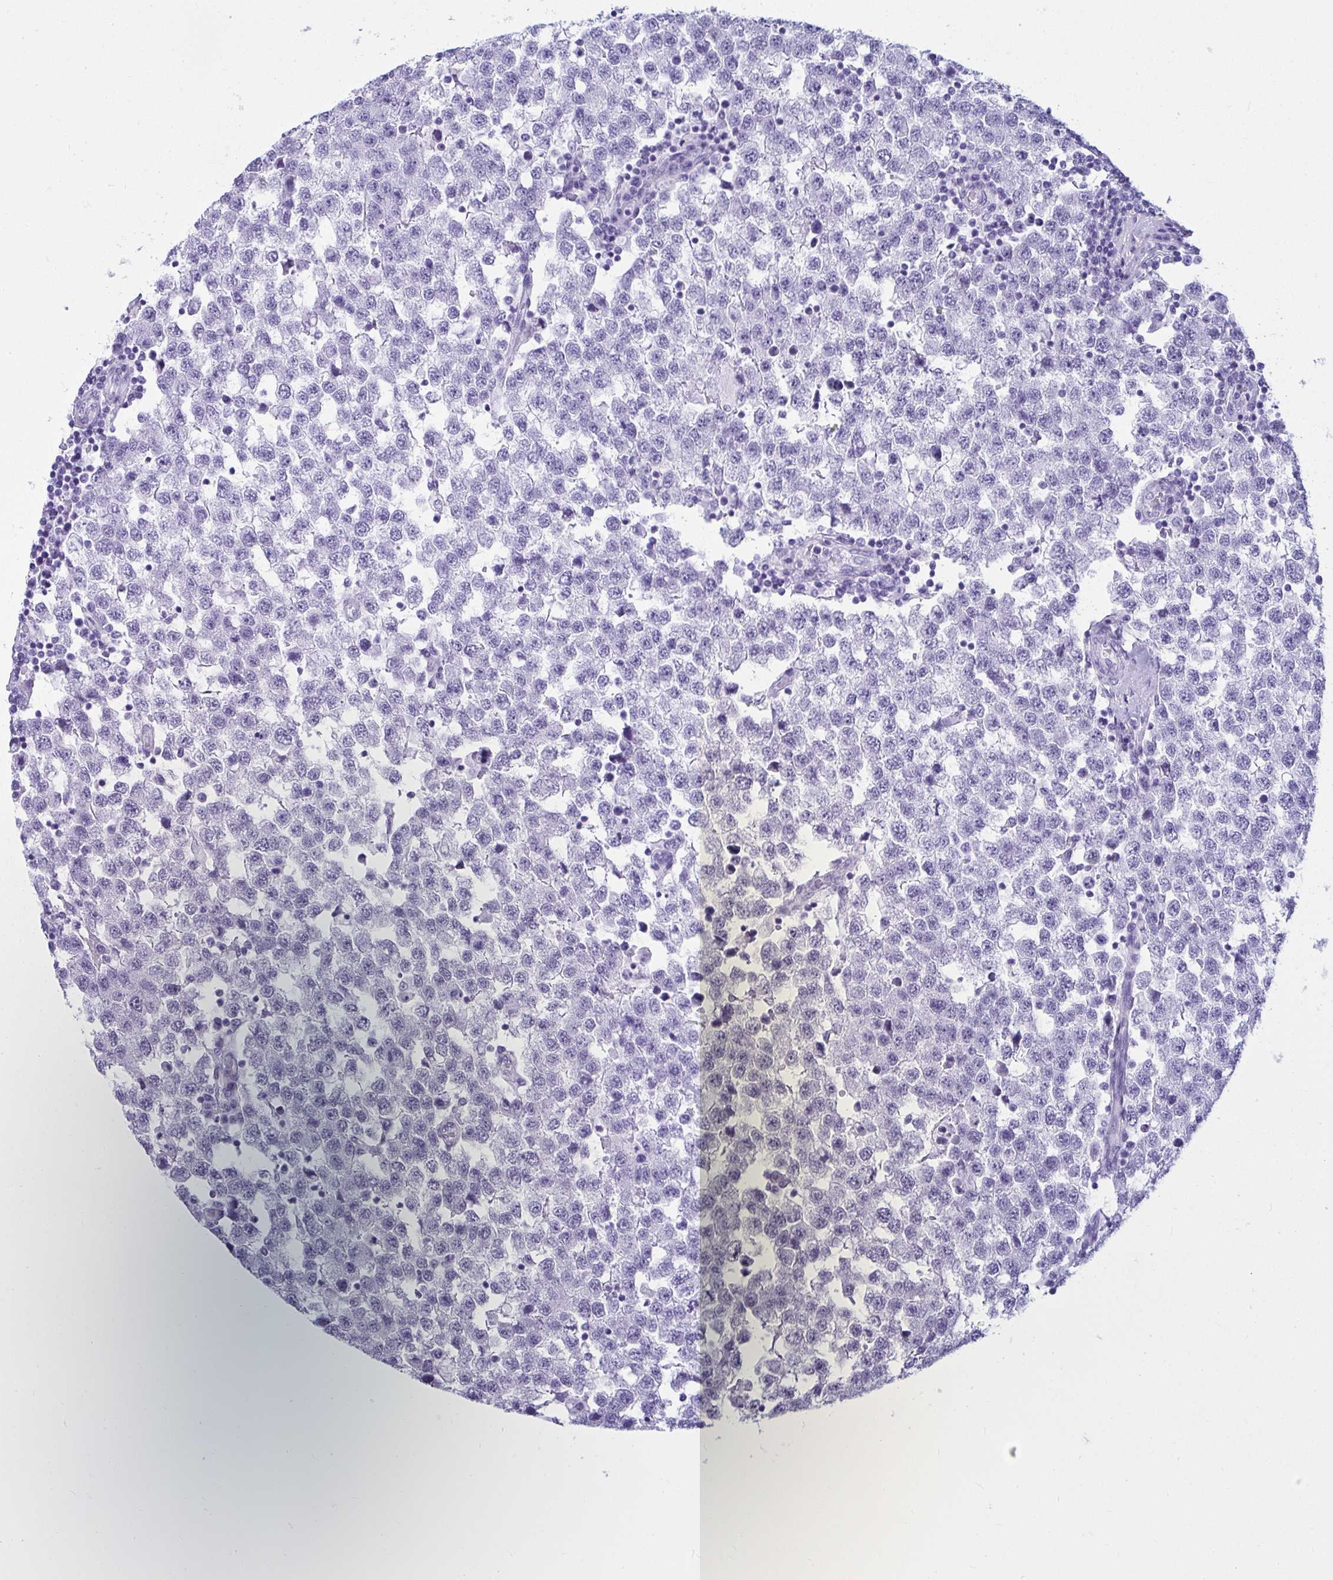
{"staining": {"intensity": "negative", "quantity": "none", "location": "none"}, "tissue": "testis cancer", "cell_type": "Tumor cells", "image_type": "cancer", "snomed": [{"axis": "morphology", "description": "Seminoma, NOS"}, {"axis": "topography", "description": "Testis"}], "caption": "Immunohistochemistry (IHC) of seminoma (testis) reveals no staining in tumor cells.", "gene": "CLGN", "patient": {"sex": "male", "age": 34}}